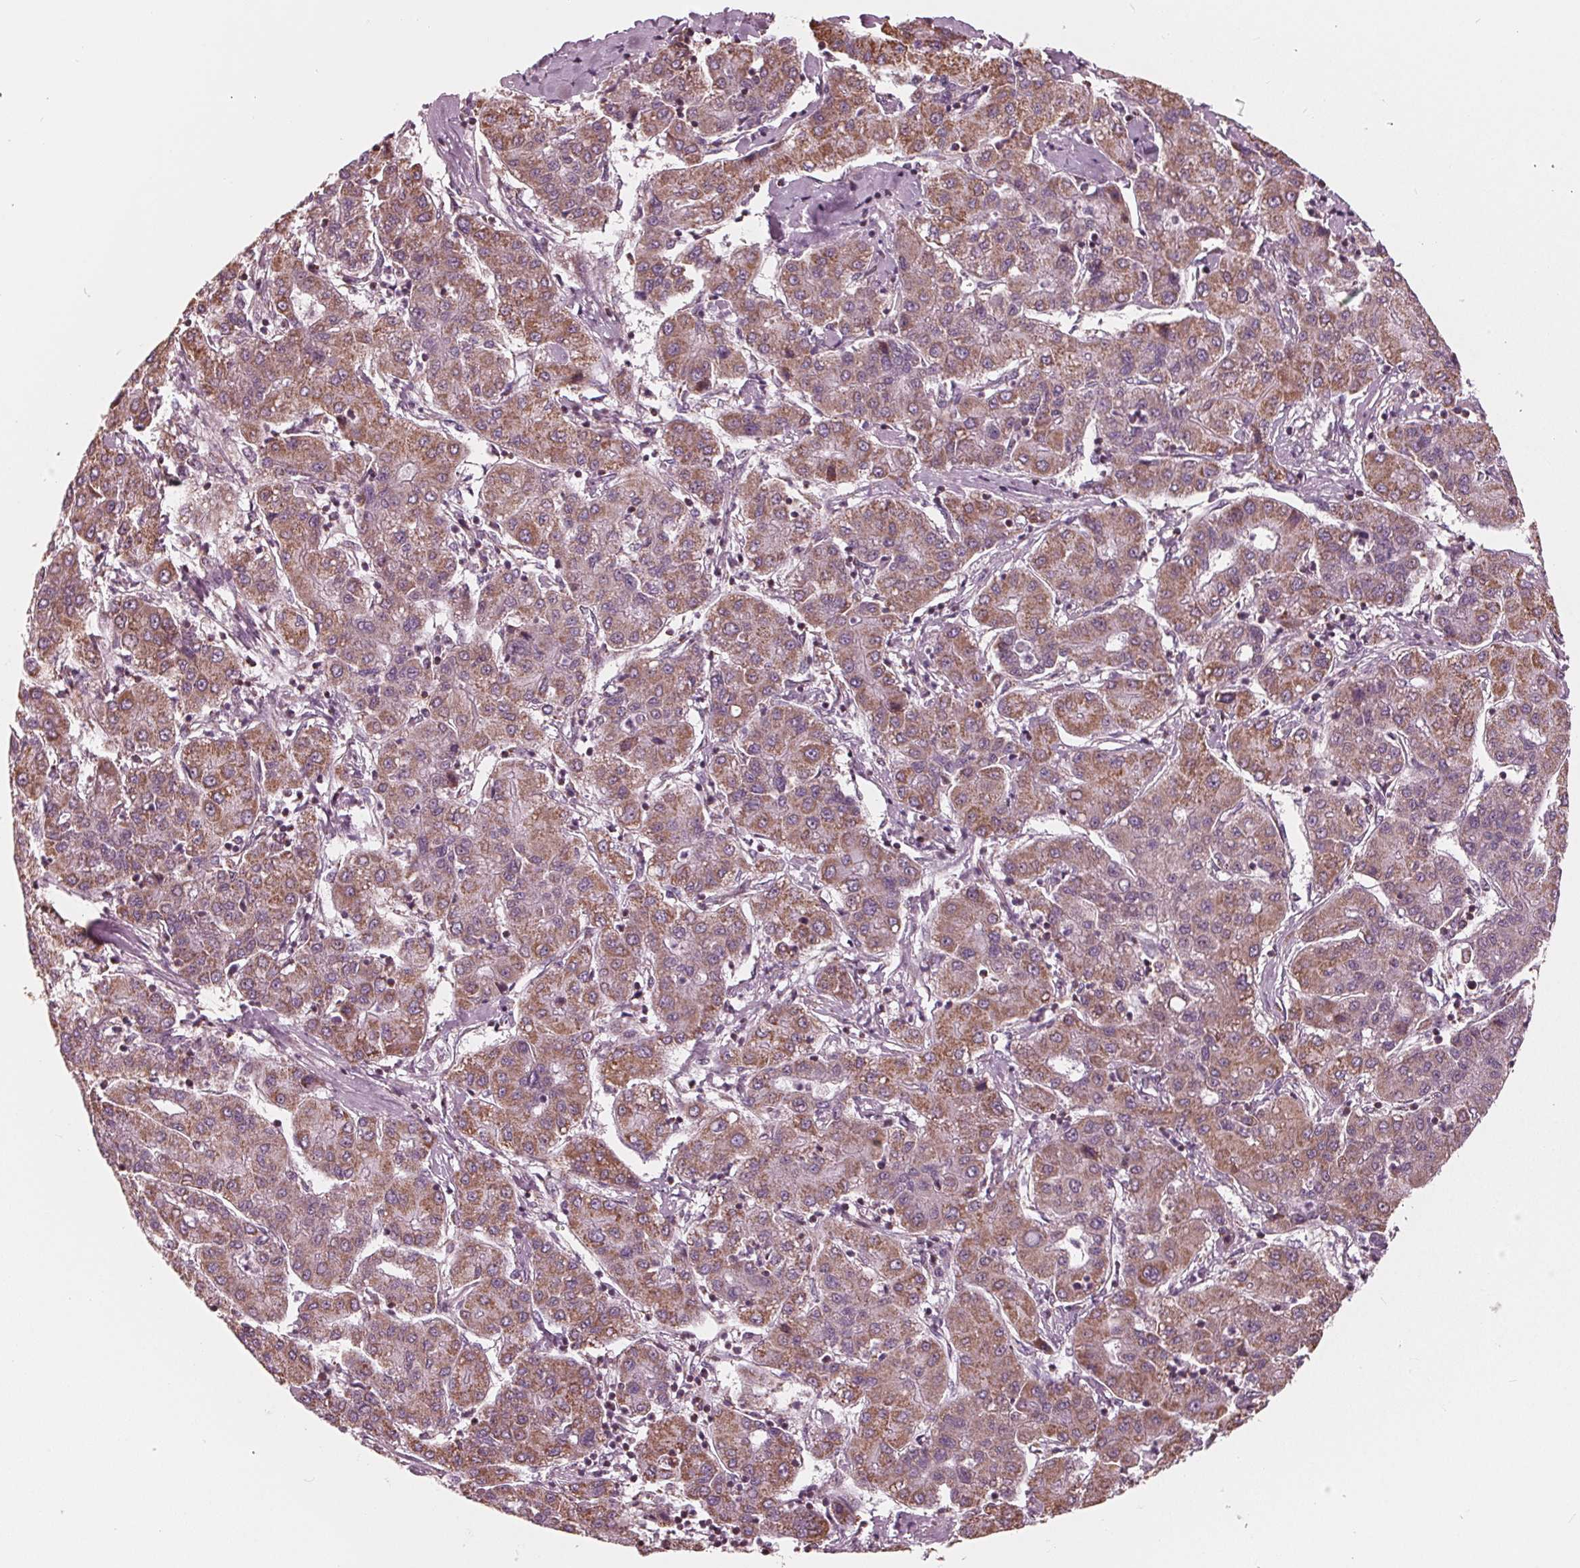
{"staining": {"intensity": "moderate", "quantity": ">75%", "location": "cytoplasmic/membranous"}, "tissue": "liver cancer", "cell_type": "Tumor cells", "image_type": "cancer", "snomed": [{"axis": "morphology", "description": "Carcinoma, Hepatocellular, NOS"}, {"axis": "topography", "description": "Liver"}], "caption": "Tumor cells demonstrate medium levels of moderate cytoplasmic/membranous expression in about >75% of cells in hepatocellular carcinoma (liver).", "gene": "DCAF4L2", "patient": {"sex": "male", "age": 65}}